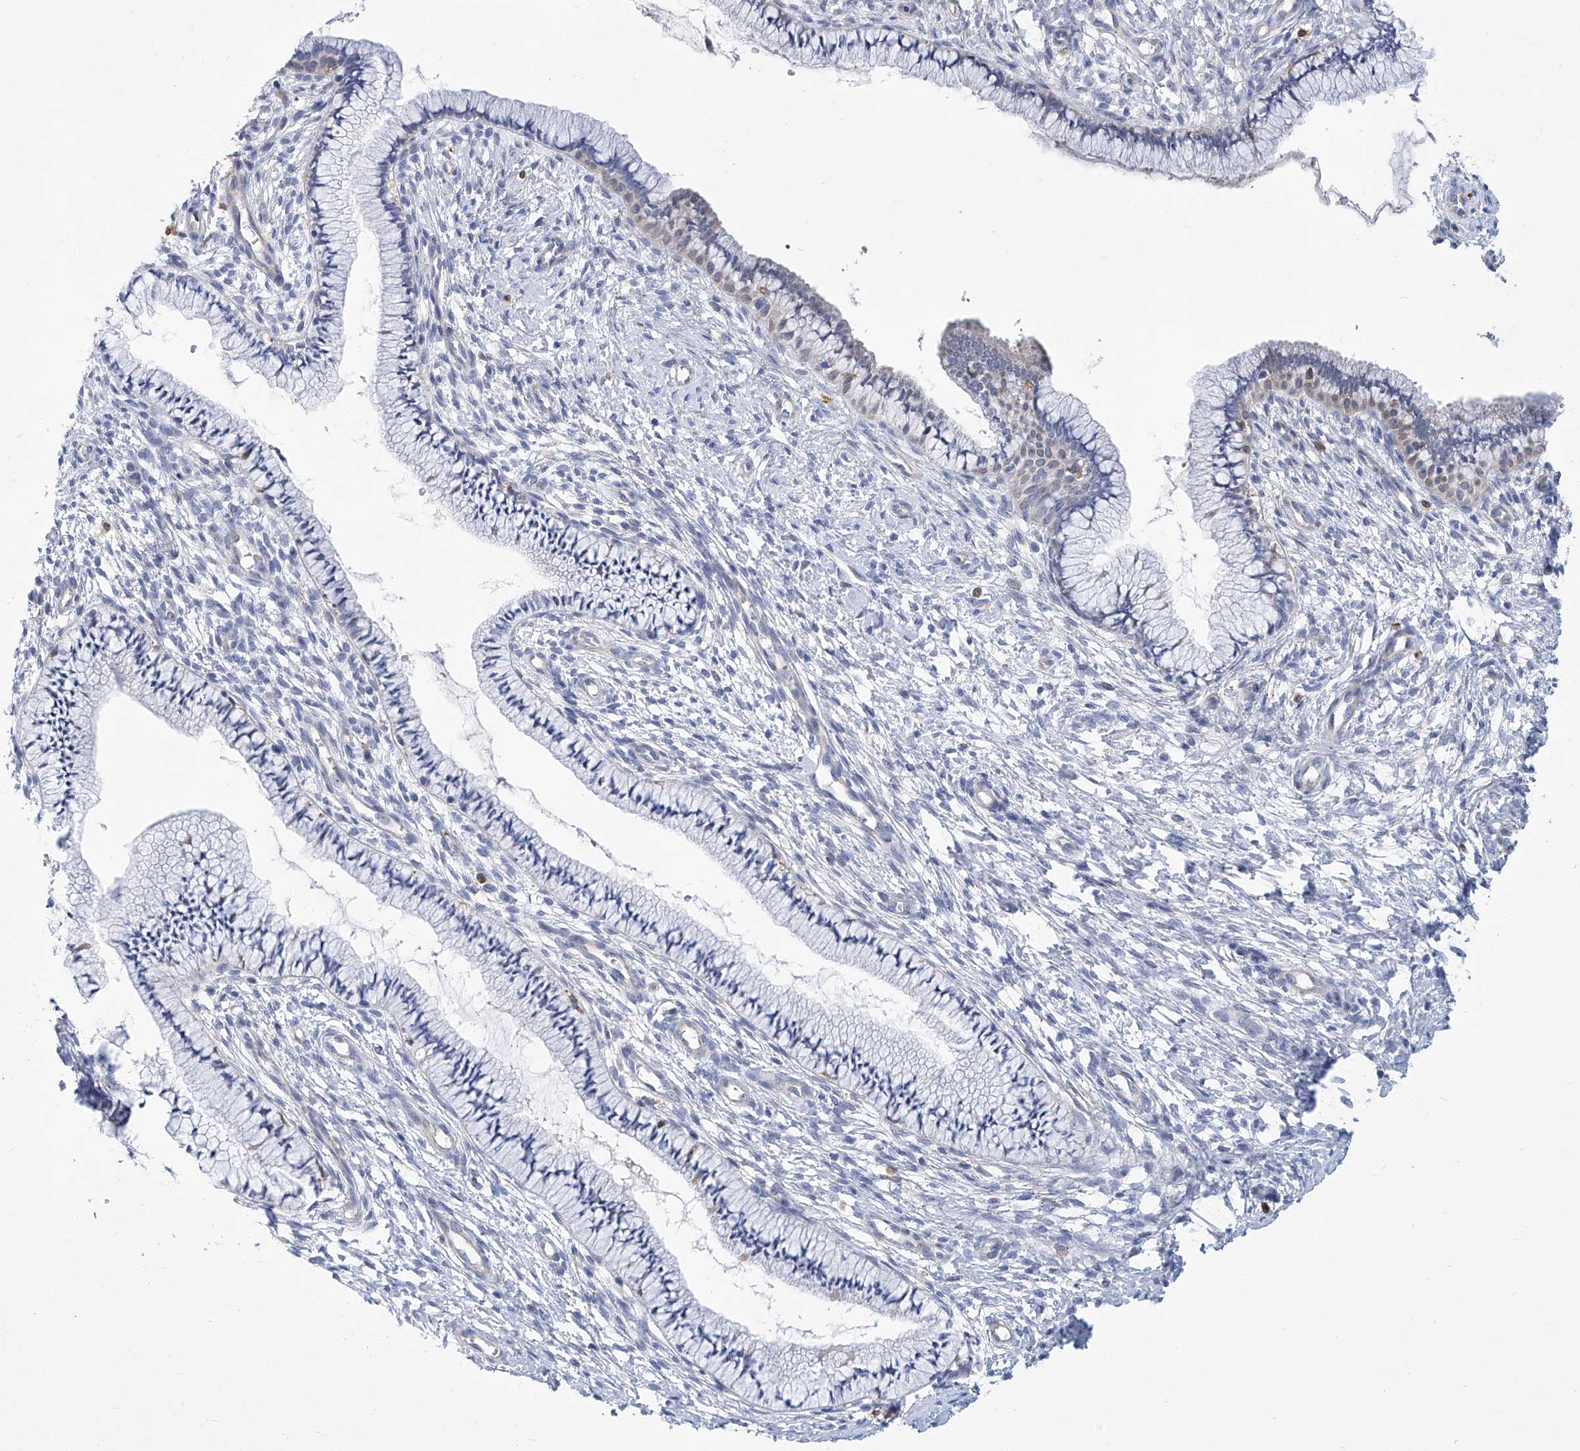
{"staining": {"intensity": "negative", "quantity": "none", "location": "none"}, "tissue": "cervix", "cell_type": "Glandular cells", "image_type": "normal", "snomed": [{"axis": "morphology", "description": "Normal tissue, NOS"}, {"axis": "topography", "description": "Cervix"}], "caption": "A high-resolution image shows IHC staining of normal cervix, which shows no significant staining in glandular cells.", "gene": "TNN", "patient": {"sex": "female", "age": 36}}